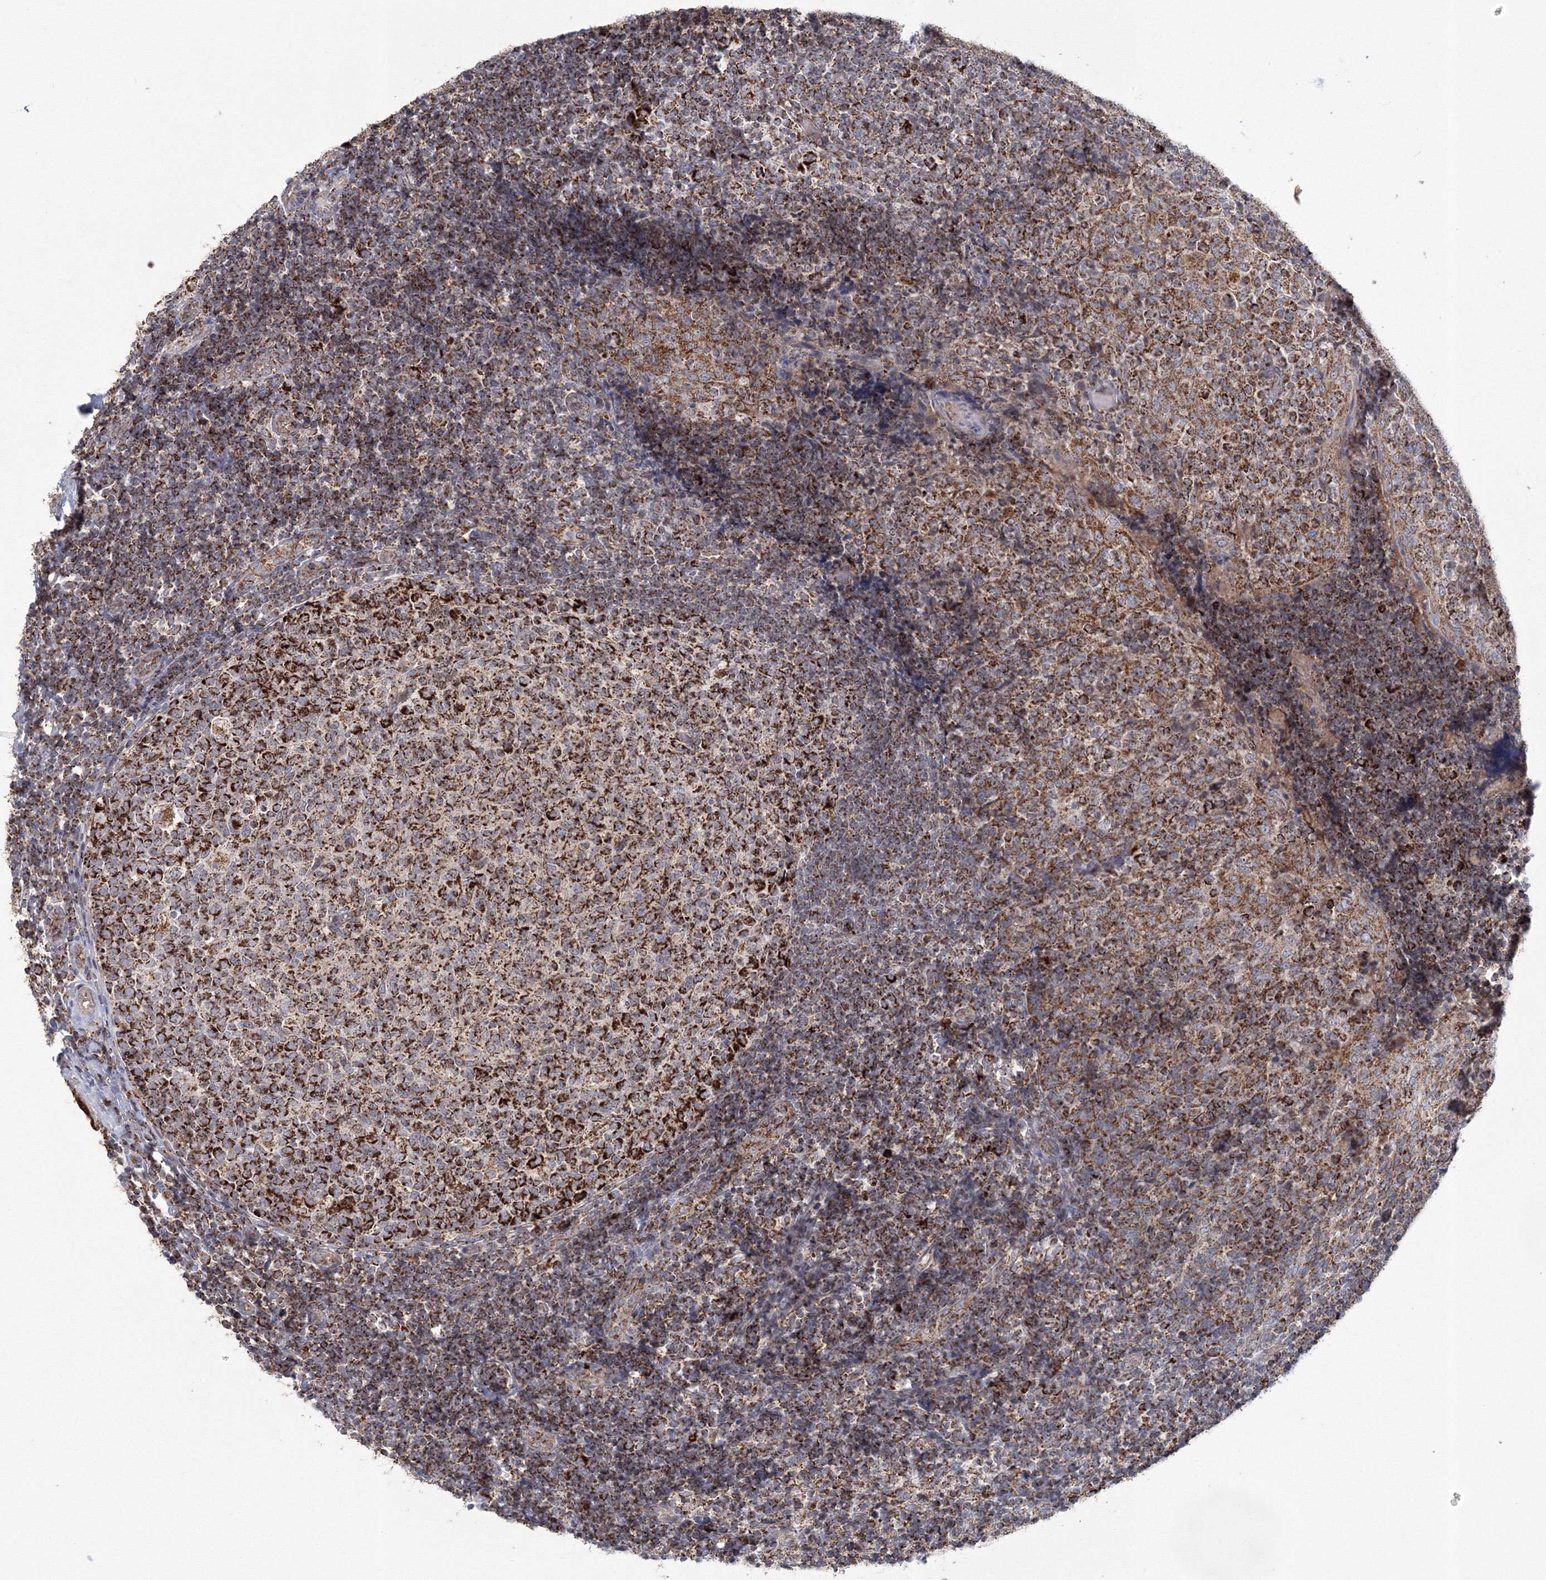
{"staining": {"intensity": "strong", "quantity": ">75%", "location": "cytoplasmic/membranous"}, "tissue": "tonsil", "cell_type": "Germinal center cells", "image_type": "normal", "snomed": [{"axis": "morphology", "description": "Normal tissue, NOS"}, {"axis": "topography", "description": "Tonsil"}], "caption": "Protein staining of unremarkable tonsil reveals strong cytoplasmic/membranous staining in approximately >75% of germinal center cells.", "gene": "GRPEL1", "patient": {"sex": "female", "age": 19}}